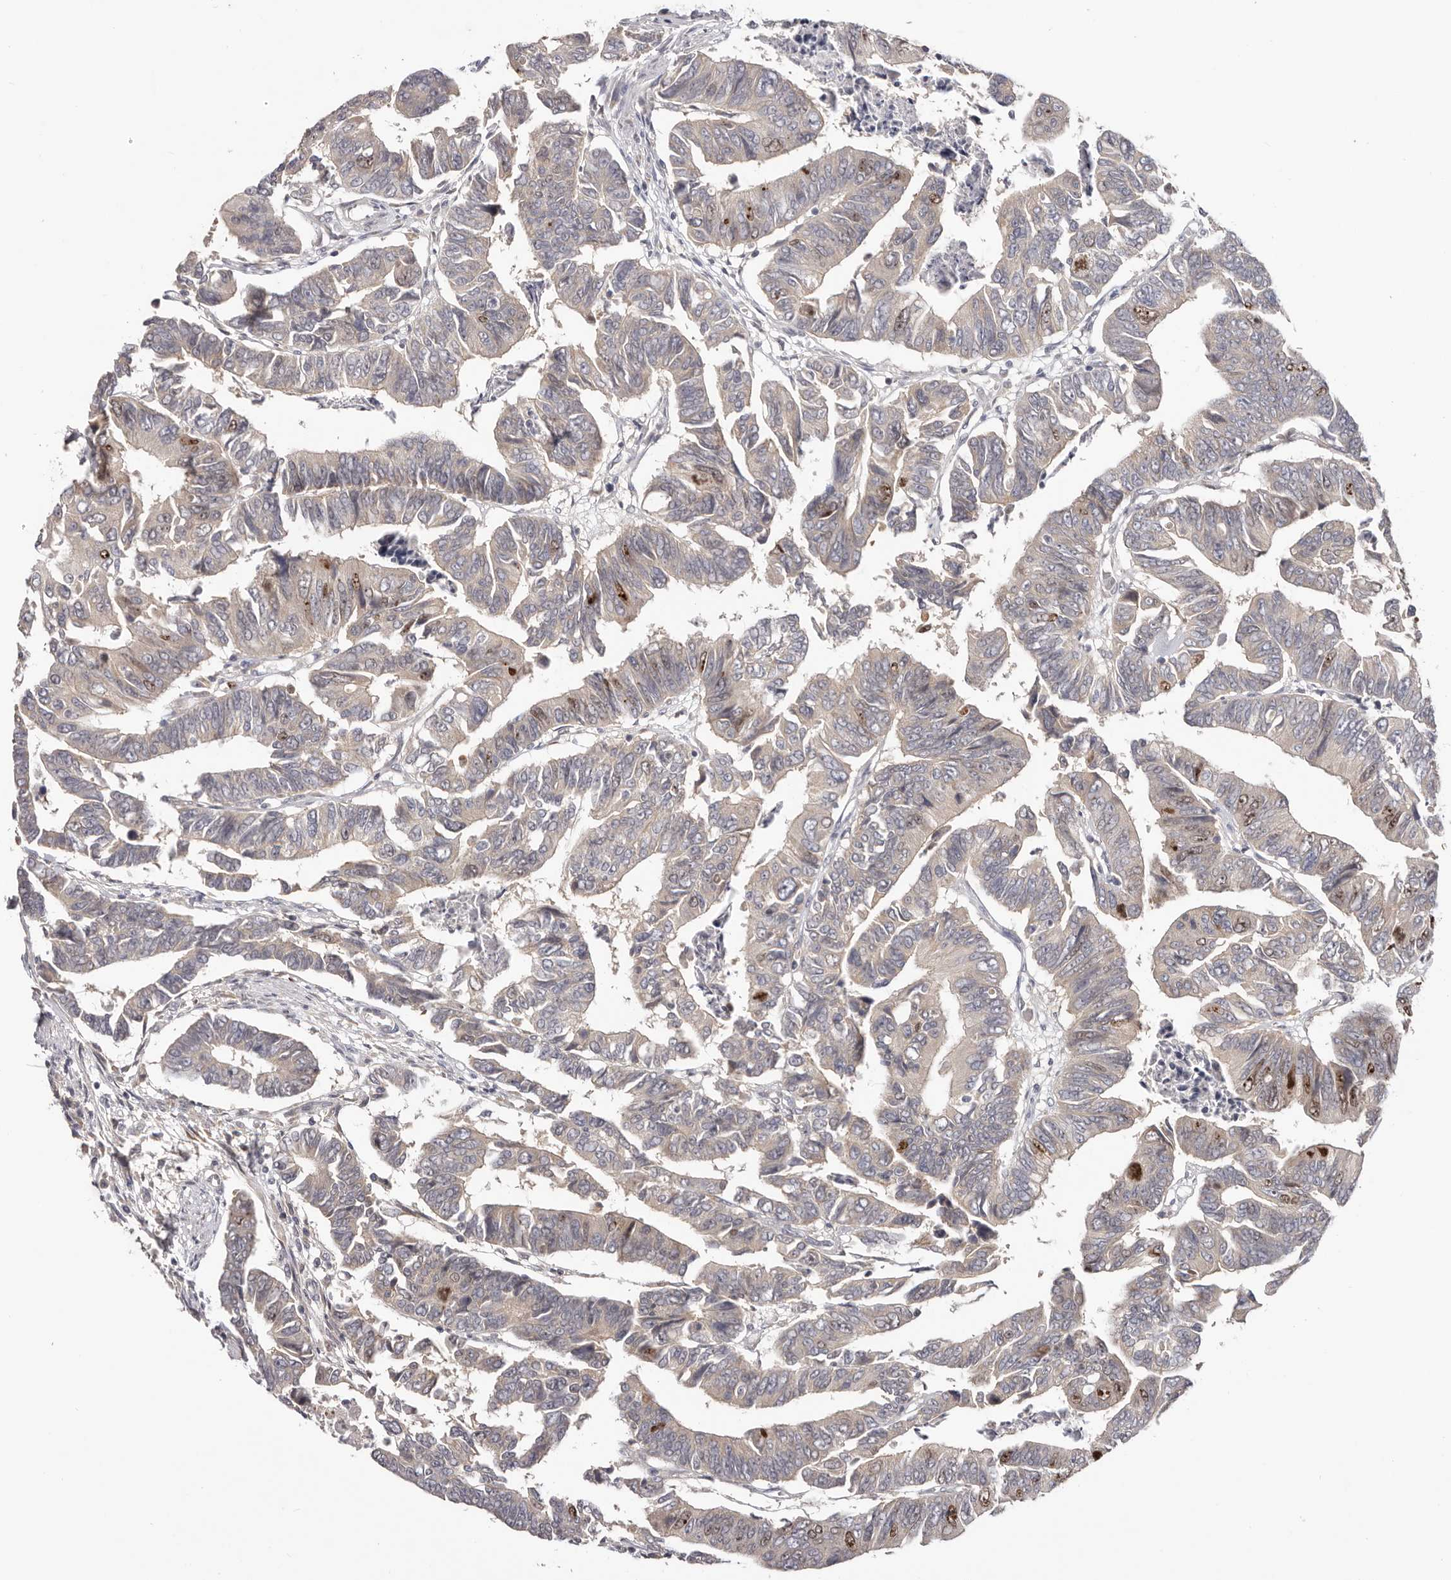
{"staining": {"intensity": "strong", "quantity": "<25%", "location": "nuclear"}, "tissue": "colorectal cancer", "cell_type": "Tumor cells", "image_type": "cancer", "snomed": [{"axis": "morphology", "description": "Adenocarcinoma, NOS"}, {"axis": "topography", "description": "Rectum"}], "caption": "Immunohistochemical staining of human colorectal cancer exhibits medium levels of strong nuclear positivity in approximately <25% of tumor cells.", "gene": "CCDC190", "patient": {"sex": "female", "age": 65}}